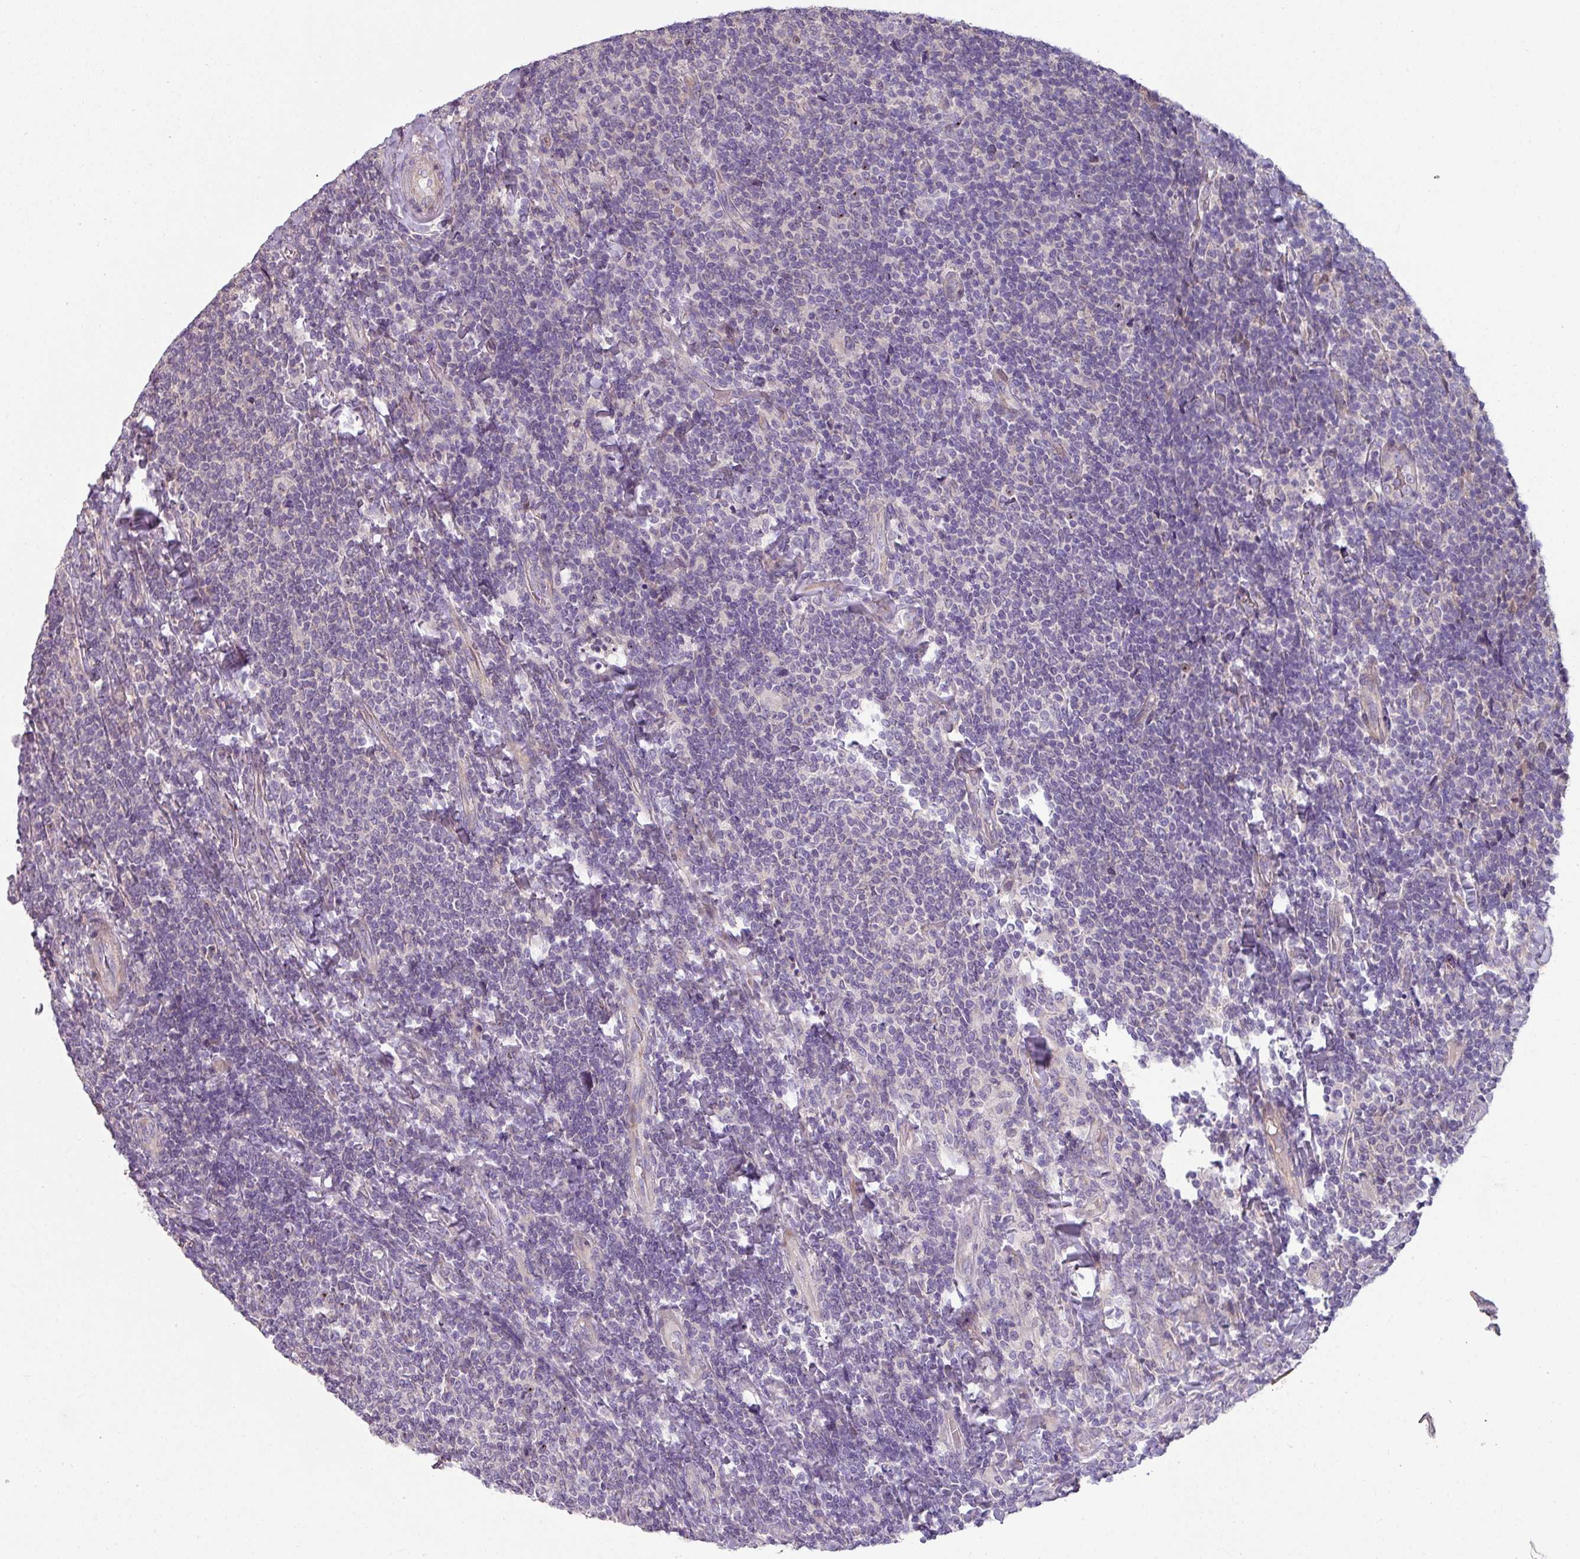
{"staining": {"intensity": "negative", "quantity": "none", "location": "none"}, "tissue": "lymphoma", "cell_type": "Tumor cells", "image_type": "cancer", "snomed": [{"axis": "morphology", "description": "Malignant lymphoma, non-Hodgkin's type, Low grade"}, {"axis": "topography", "description": "Lymph node"}], "caption": "High power microscopy photomicrograph of an IHC histopathology image of lymphoma, revealing no significant positivity in tumor cells. (DAB immunohistochemistry (IHC), high magnification).", "gene": "LRRC9", "patient": {"sex": "male", "age": 52}}